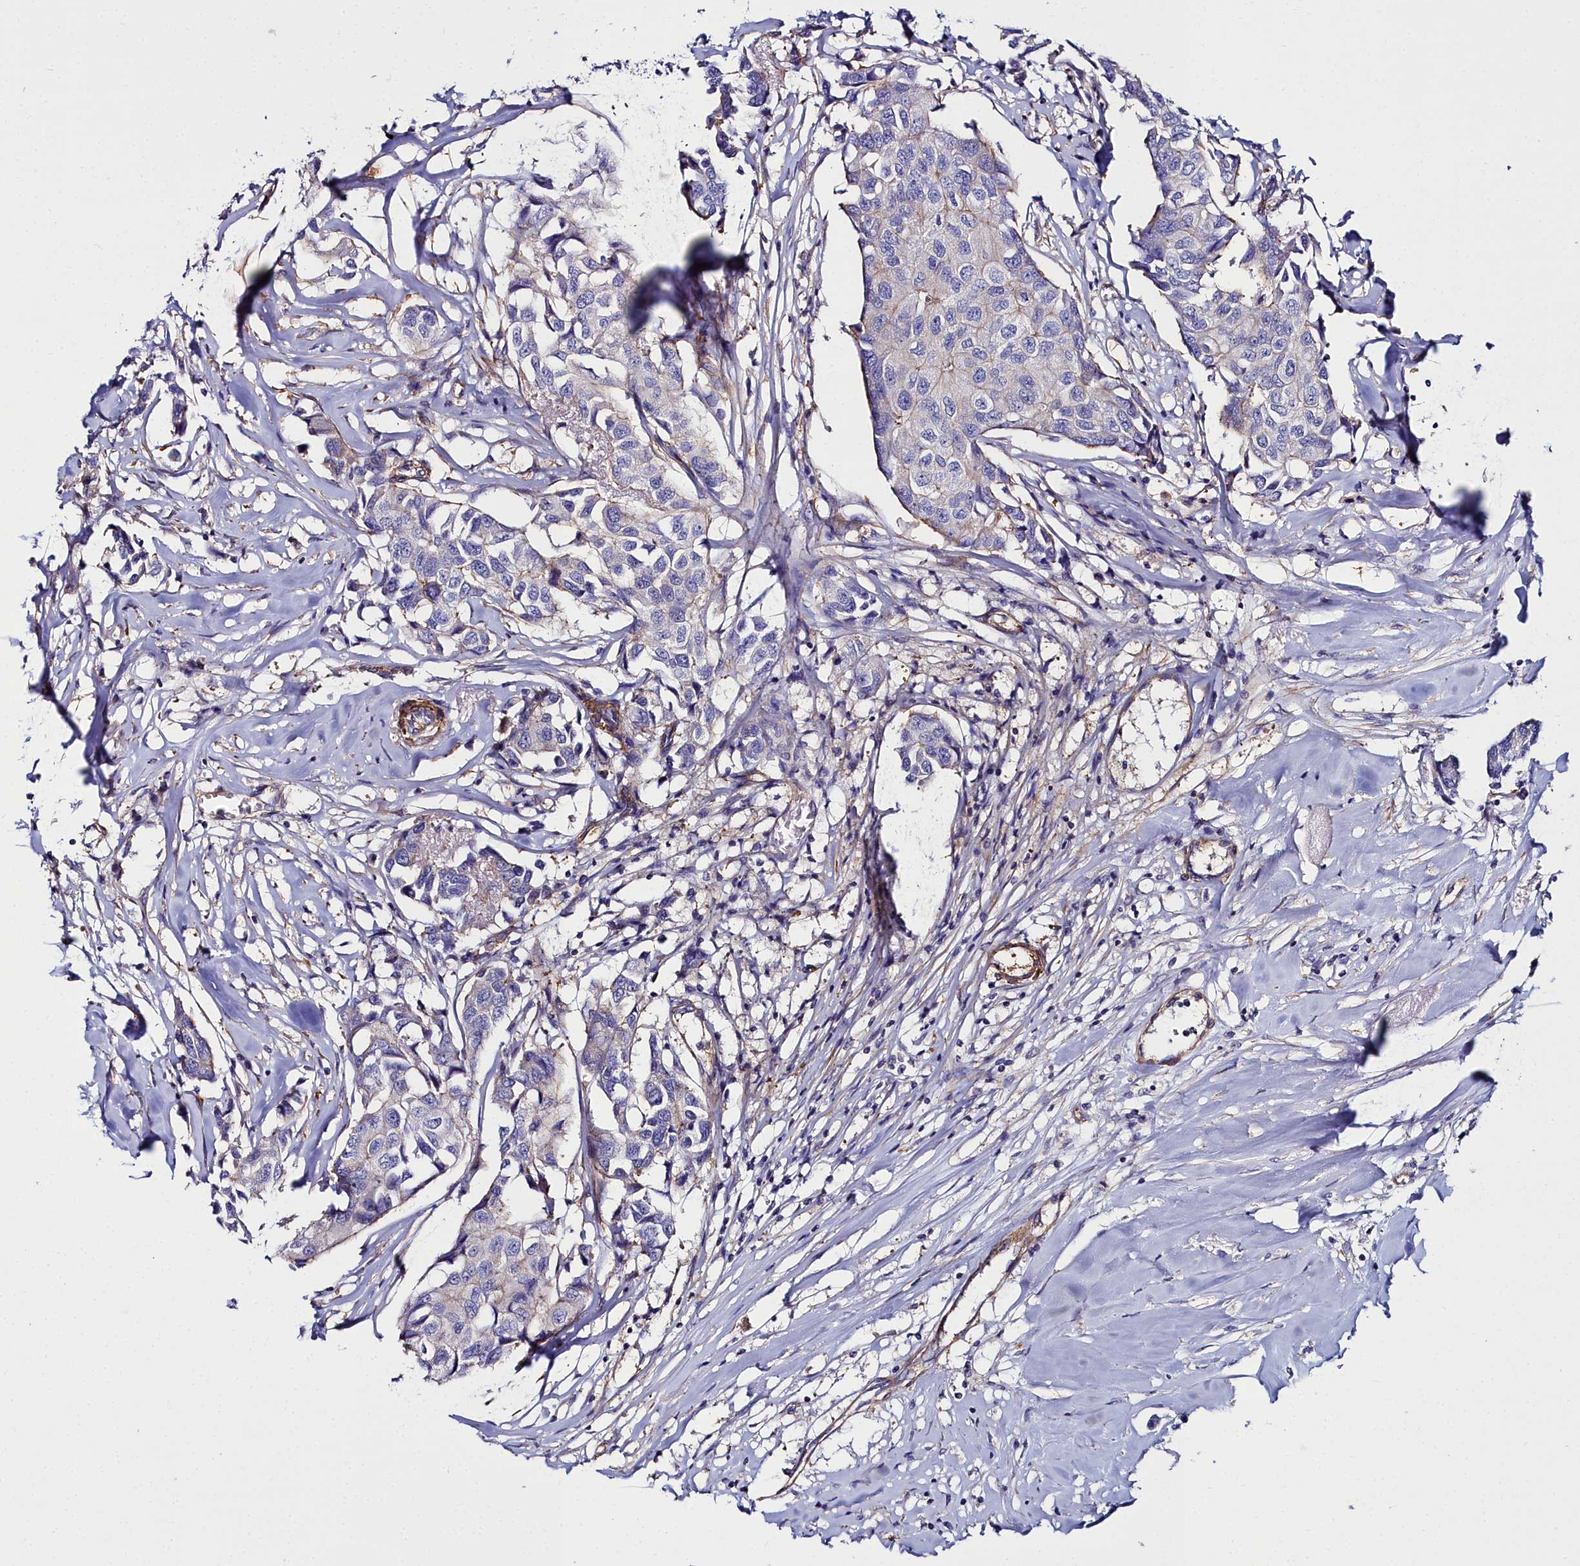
{"staining": {"intensity": "negative", "quantity": "none", "location": "none"}, "tissue": "breast cancer", "cell_type": "Tumor cells", "image_type": "cancer", "snomed": [{"axis": "morphology", "description": "Duct carcinoma"}, {"axis": "topography", "description": "Breast"}], "caption": "IHC micrograph of human breast infiltrating ductal carcinoma stained for a protein (brown), which shows no staining in tumor cells. (DAB (3,3'-diaminobenzidine) immunohistochemistry, high magnification).", "gene": "FADS3", "patient": {"sex": "female", "age": 80}}